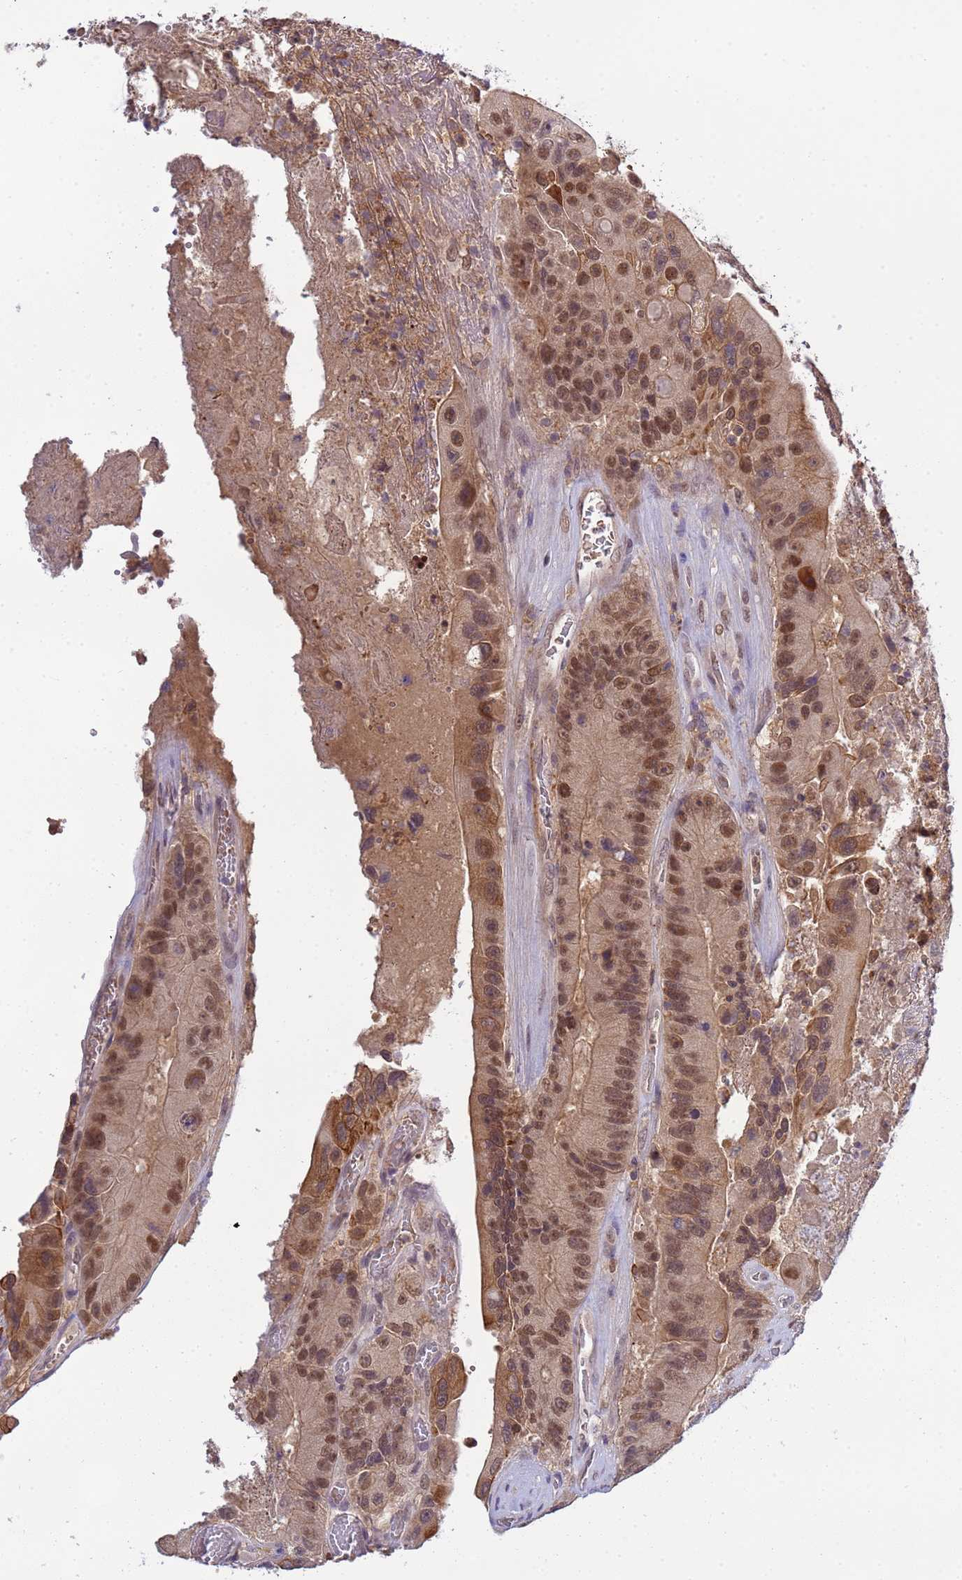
{"staining": {"intensity": "moderate", "quantity": ">75%", "location": "cytoplasmic/membranous,nuclear"}, "tissue": "colorectal cancer", "cell_type": "Tumor cells", "image_type": "cancer", "snomed": [{"axis": "morphology", "description": "Adenocarcinoma, NOS"}, {"axis": "topography", "description": "Colon"}], "caption": "Immunohistochemical staining of colorectal cancer (adenocarcinoma) exhibits medium levels of moderate cytoplasmic/membranous and nuclear expression in approximately >75% of tumor cells.", "gene": "CD53", "patient": {"sex": "female", "age": 86}}